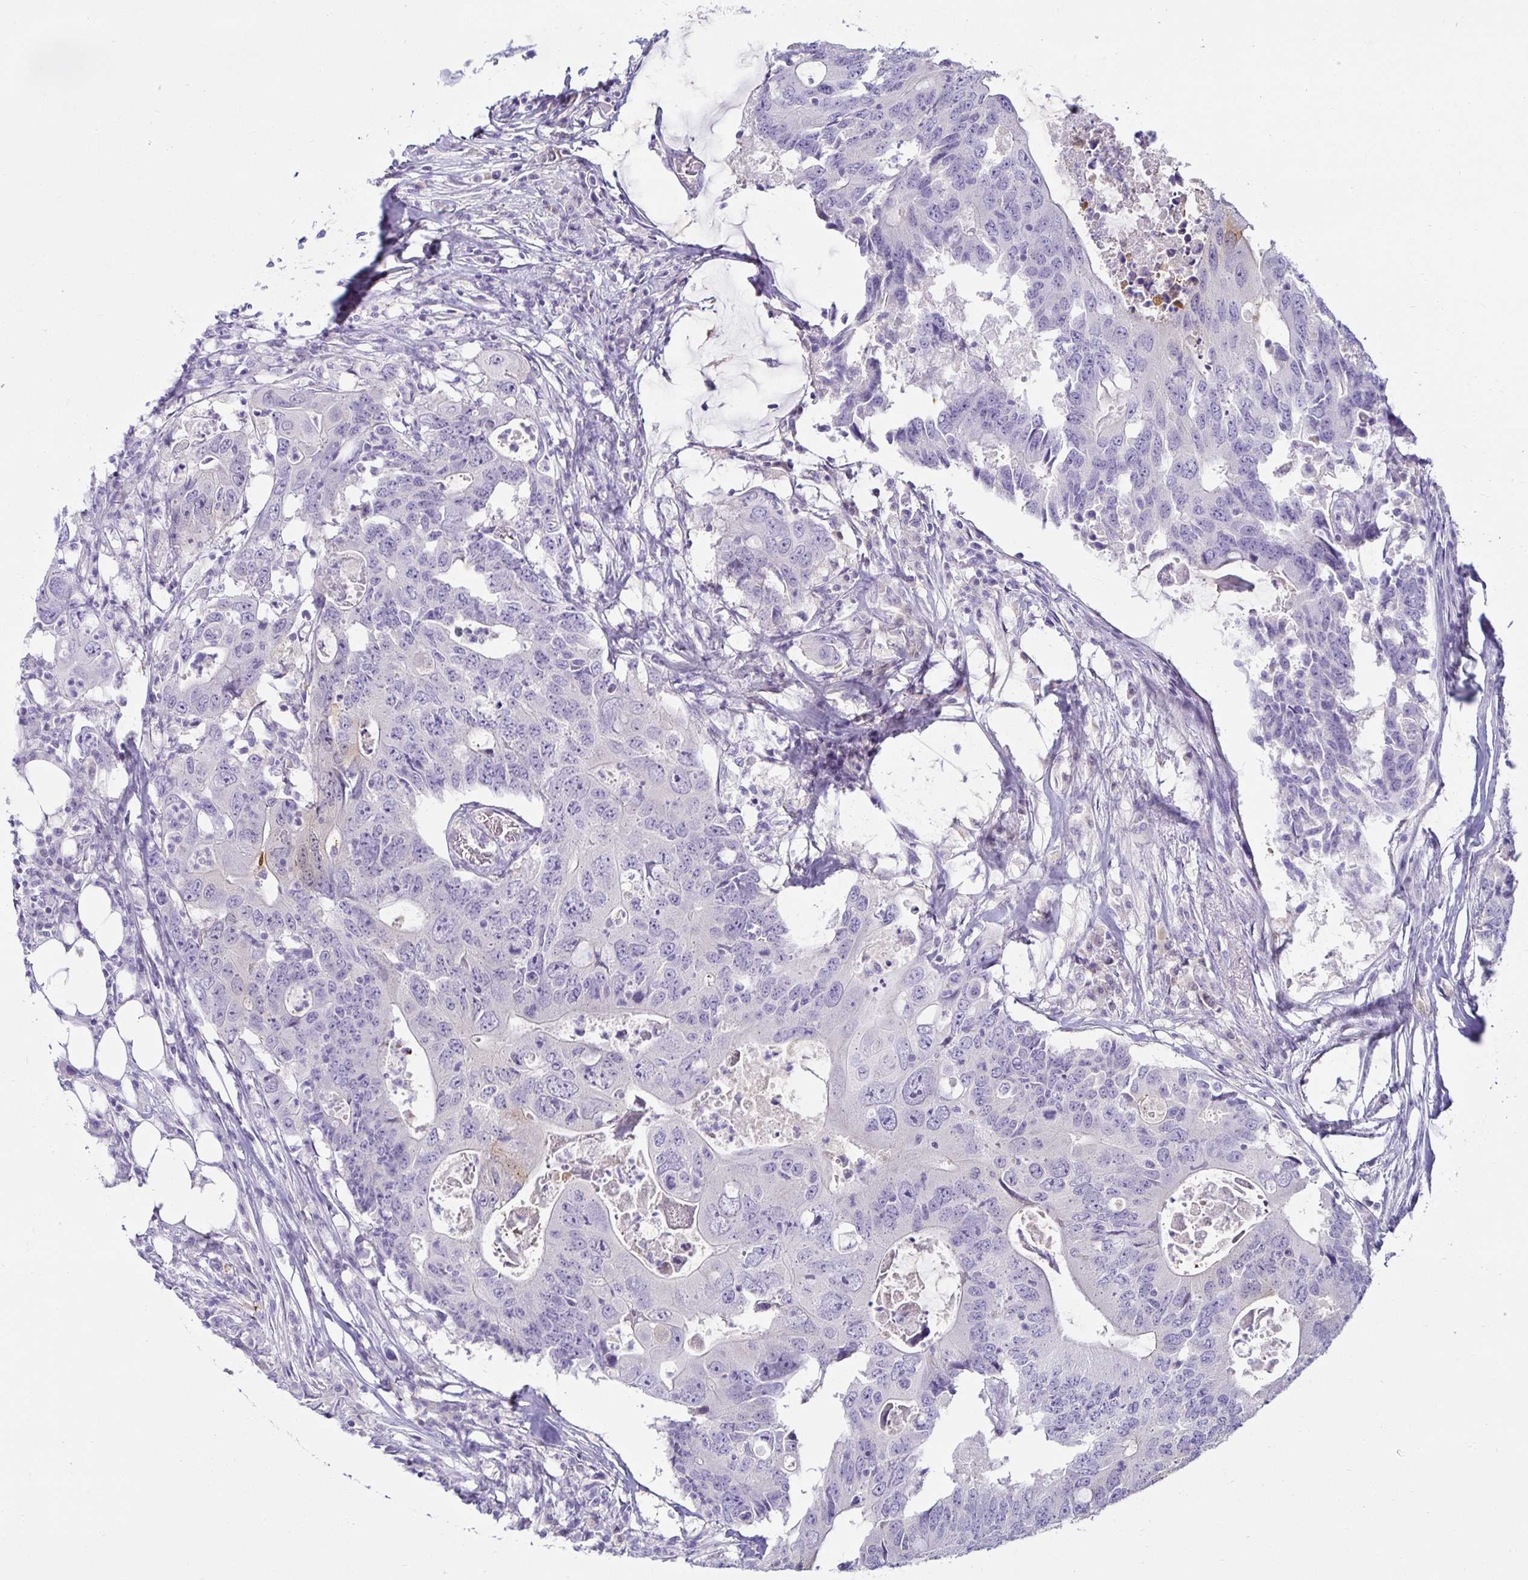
{"staining": {"intensity": "negative", "quantity": "none", "location": "none"}, "tissue": "colorectal cancer", "cell_type": "Tumor cells", "image_type": "cancer", "snomed": [{"axis": "morphology", "description": "Adenocarcinoma, NOS"}, {"axis": "topography", "description": "Colon"}], "caption": "DAB immunohistochemical staining of human colorectal adenocarcinoma displays no significant staining in tumor cells.", "gene": "MON2", "patient": {"sex": "male", "age": 71}}